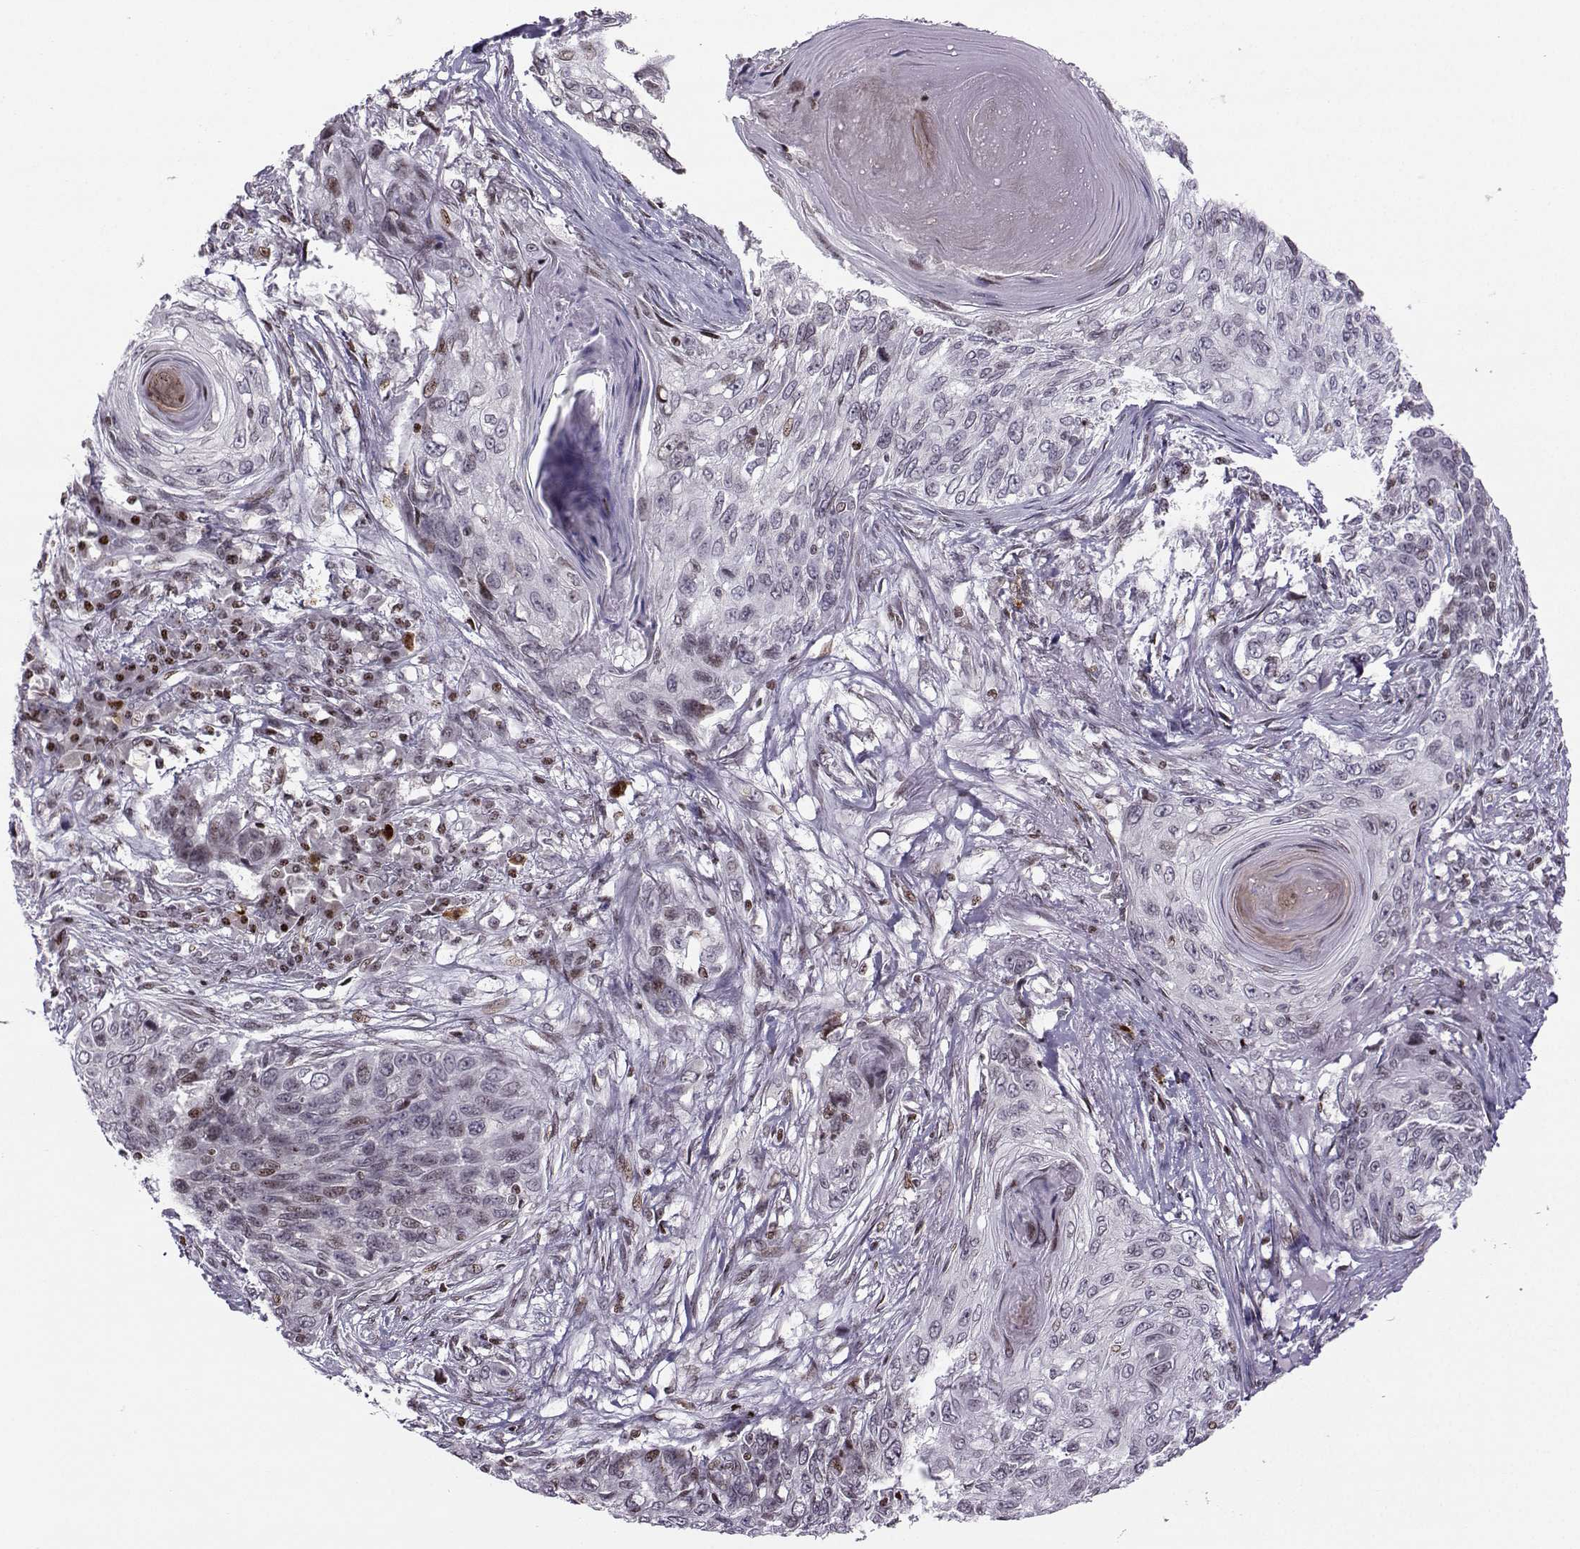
{"staining": {"intensity": "weak", "quantity": "<25%", "location": "nuclear"}, "tissue": "skin cancer", "cell_type": "Tumor cells", "image_type": "cancer", "snomed": [{"axis": "morphology", "description": "Squamous cell carcinoma, NOS"}, {"axis": "topography", "description": "Skin"}], "caption": "A high-resolution photomicrograph shows IHC staining of squamous cell carcinoma (skin), which demonstrates no significant expression in tumor cells.", "gene": "ZNF19", "patient": {"sex": "male", "age": 92}}